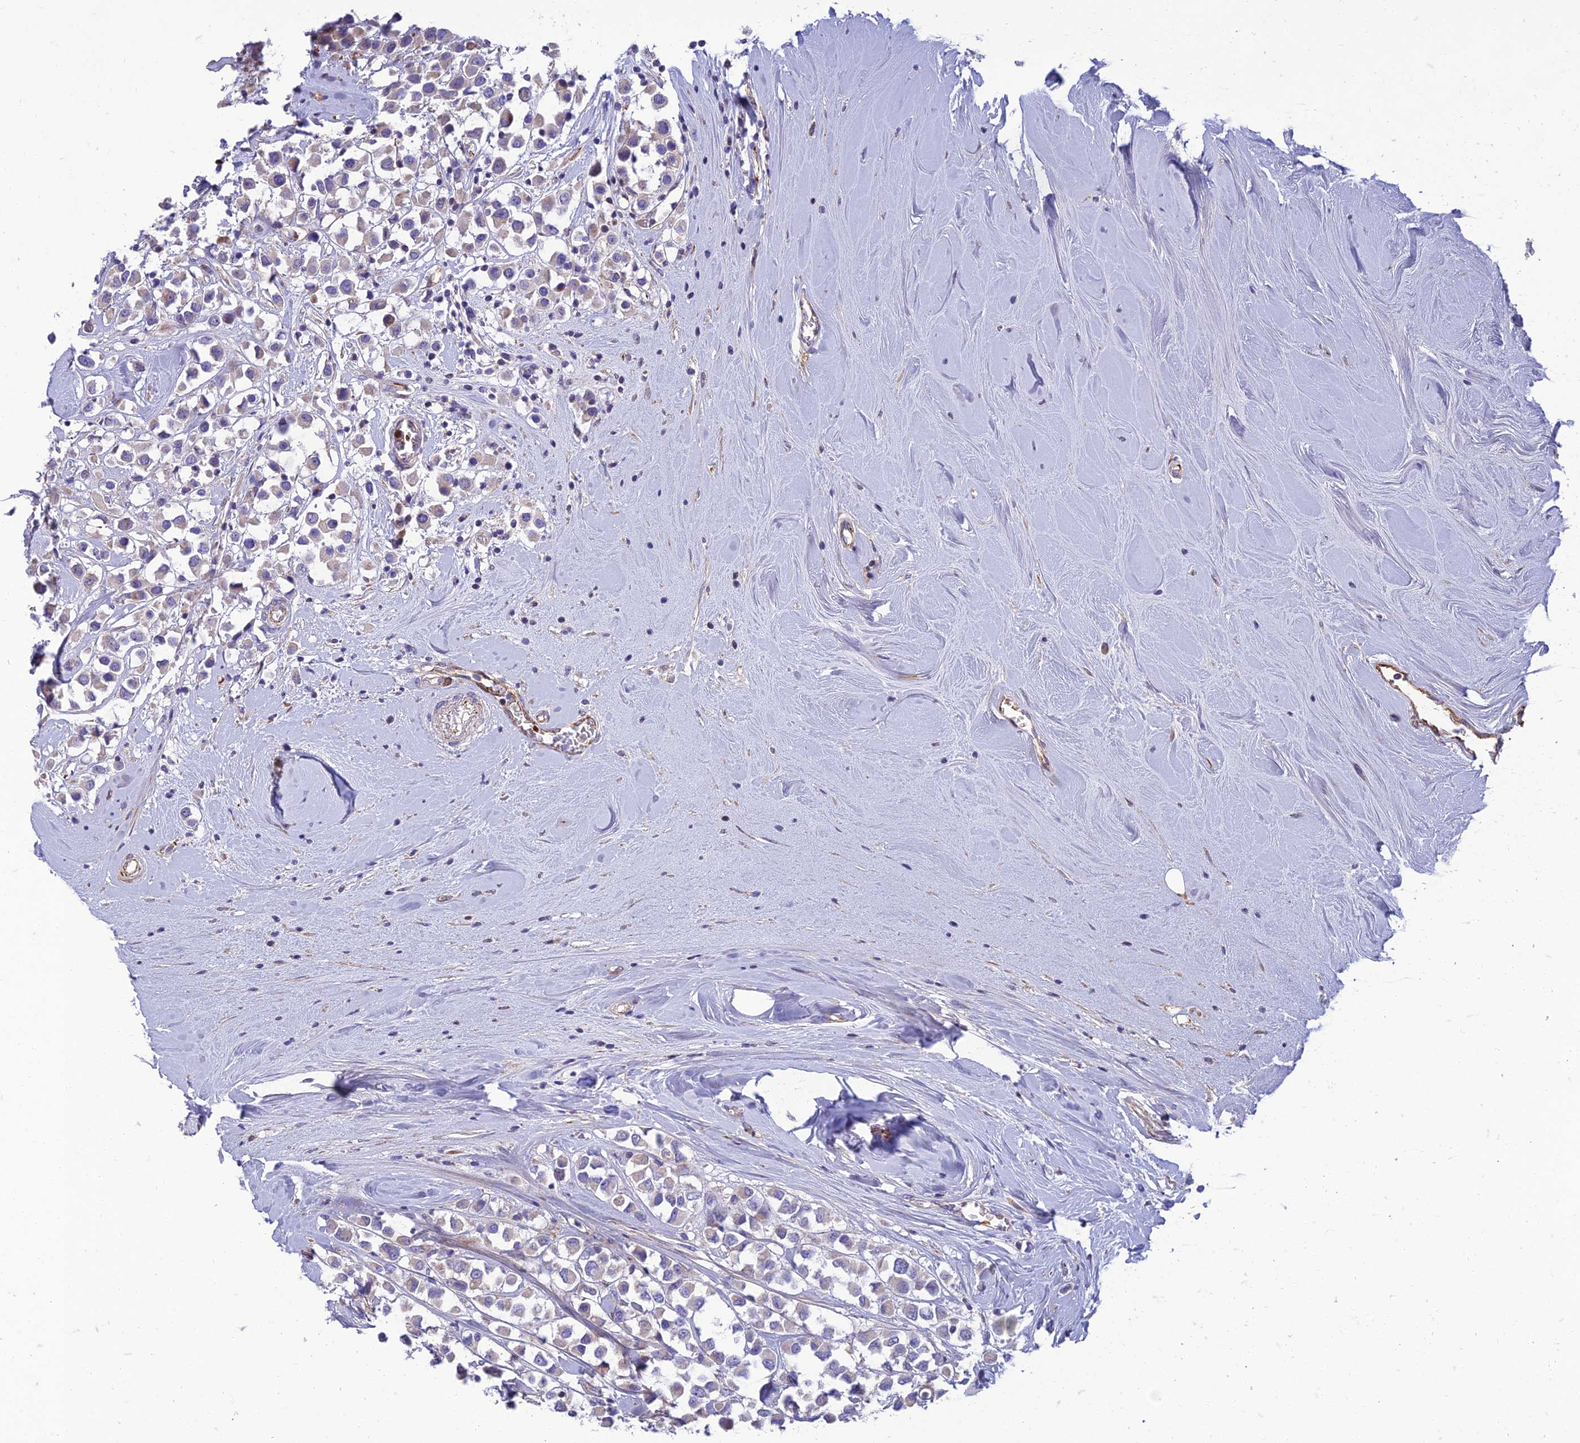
{"staining": {"intensity": "negative", "quantity": "none", "location": "none"}, "tissue": "breast cancer", "cell_type": "Tumor cells", "image_type": "cancer", "snomed": [{"axis": "morphology", "description": "Duct carcinoma"}, {"axis": "topography", "description": "Breast"}], "caption": "IHC micrograph of breast cancer stained for a protein (brown), which displays no positivity in tumor cells. Brightfield microscopy of immunohistochemistry stained with DAB (3,3'-diaminobenzidine) (brown) and hematoxylin (blue), captured at high magnification.", "gene": "SEL1L3", "patient": {"sex": "female", "age": 61}}